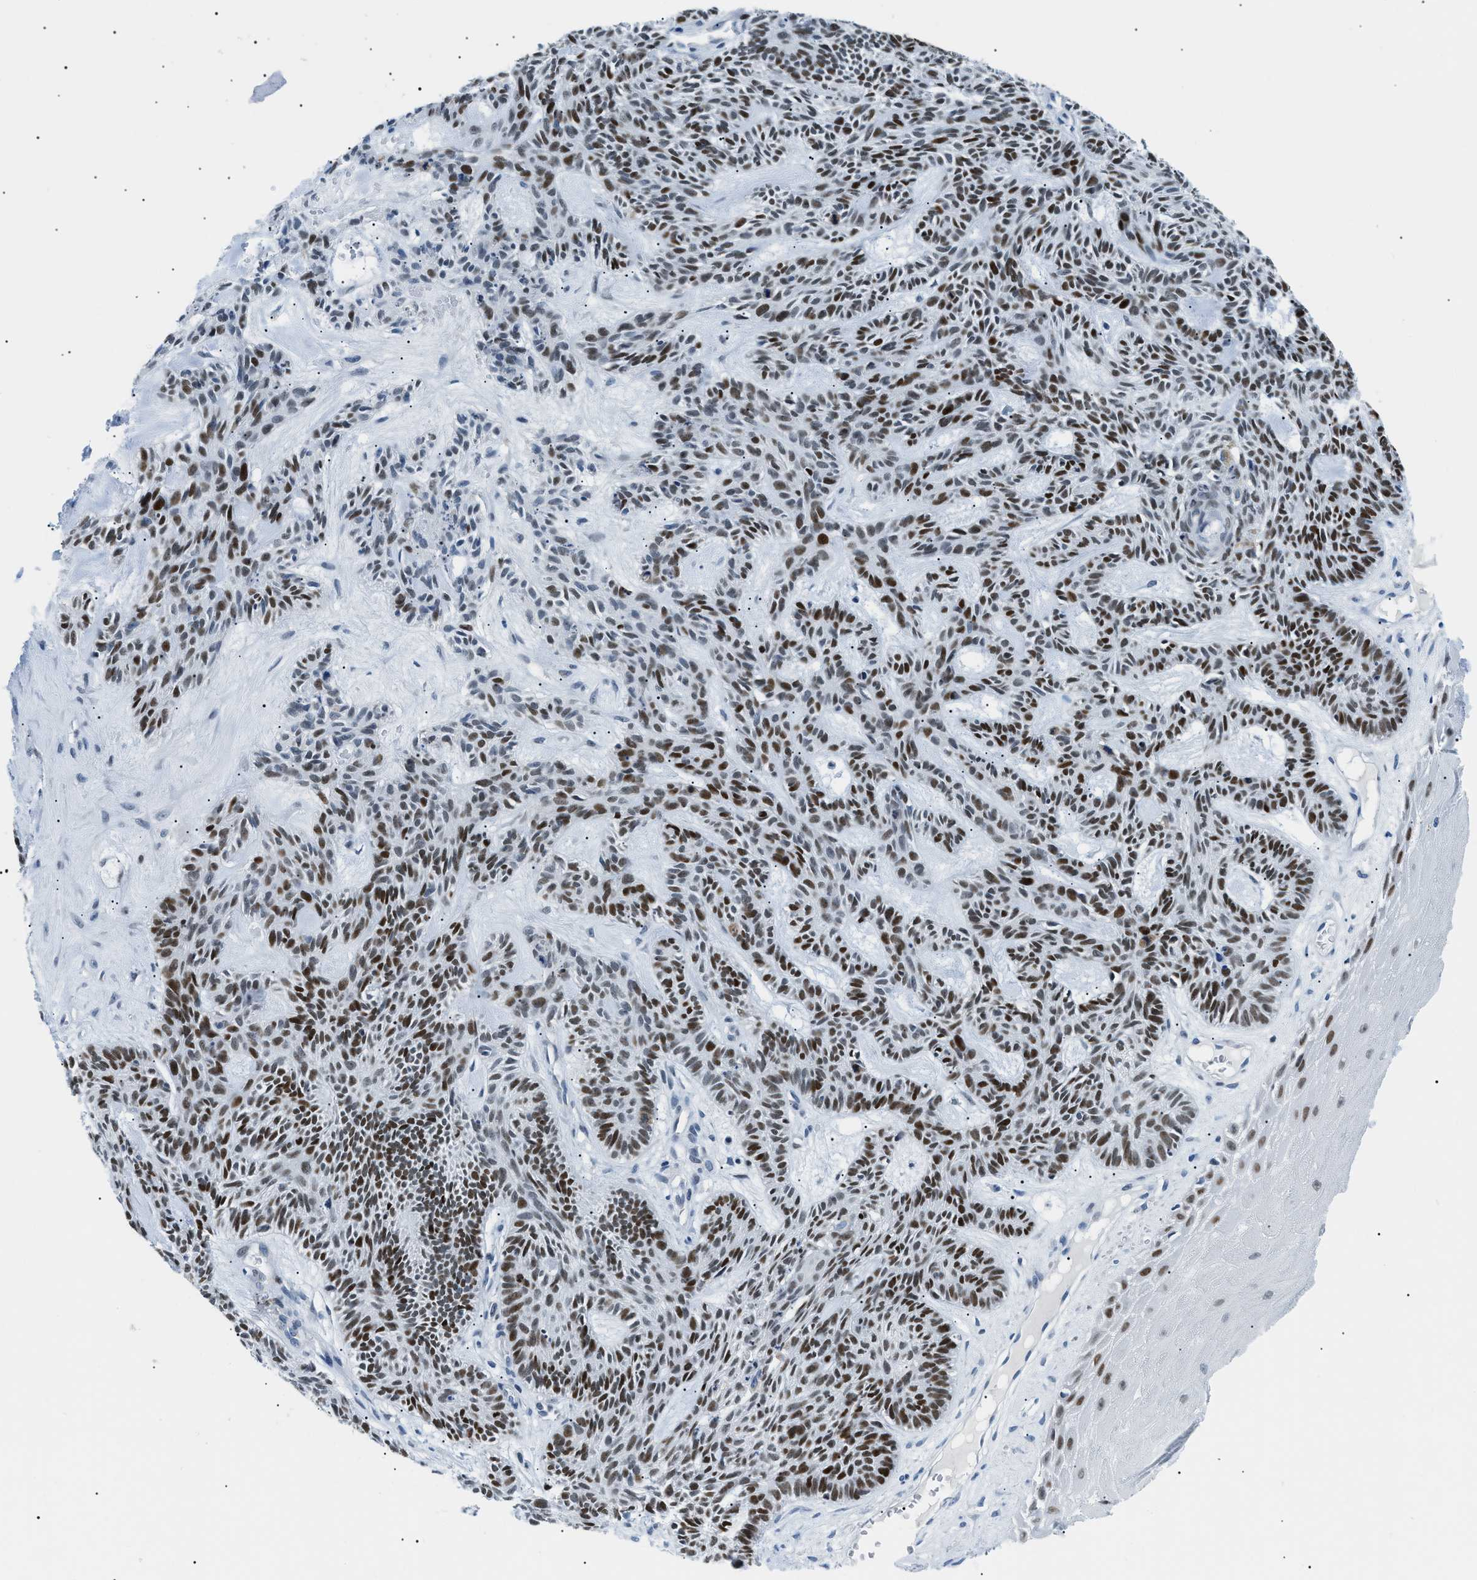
{"staining": {"intensity": "strong", "quantity": ">75%", "location": "nuclear"}, "tissue": "skin cancer", "cell_type": "Tumor cells", "image_type": "cancer", "snomed": [{"axis": "morphology", "description": "Basal cell carcinoma"}, {"axis": "topography", "description": "Skin"}], "caption": "Immunohistochemical staining of skin basal cell carcinoma reveals high levels of strong nuclear positivity in approximately >75% of tumor cells. The staining was performed using DAB to visualize the protein expression in brown, while the nuclei were stained in blue with hematoxylin (Magnification: 20x).", "gene": "SMARCC1", "patient": {"sex": "male", "age": 67}}